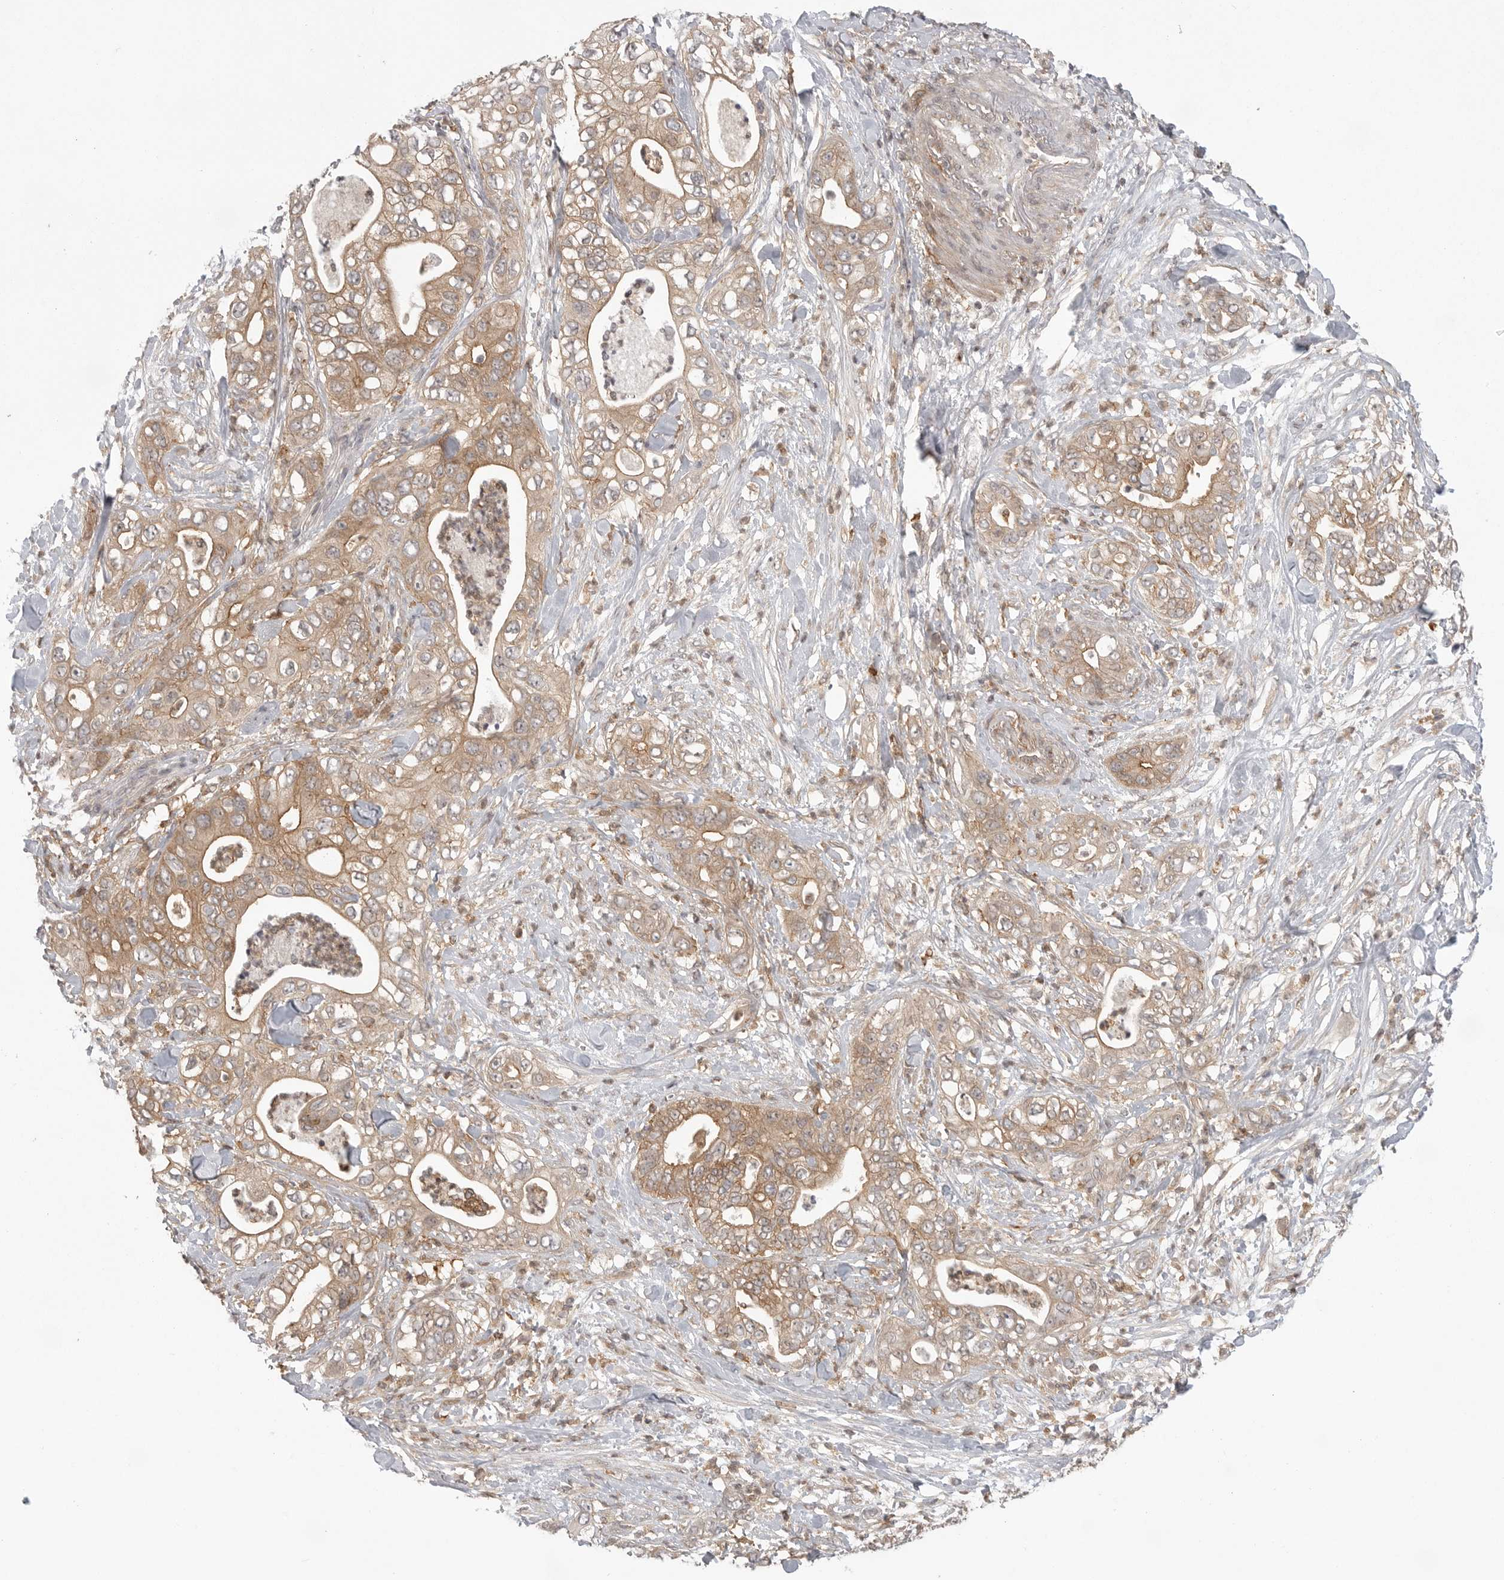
{"staining": {"intensity": "moderate", "quantity": ">75%", "location": "cytoplasmic/membranous"}, "tissue": "pancreatic cancer", "cell_type": "Tumor cells", "image_type": "cancer", "snomed": [{"axis": "morphology", "description": "Adenocarcinoma, NOS"}, {"axis": "topography", "description": "Pancreas"}], "caption": "Pancreatic cancer (adenocarcinoma) stained with a brown dye demonstrates moderate cytoplasmic/membranous positive staining in about >75% of tumor cells.", "gene": "DBNL", "patient": {"sex": "female", "age": 78}}